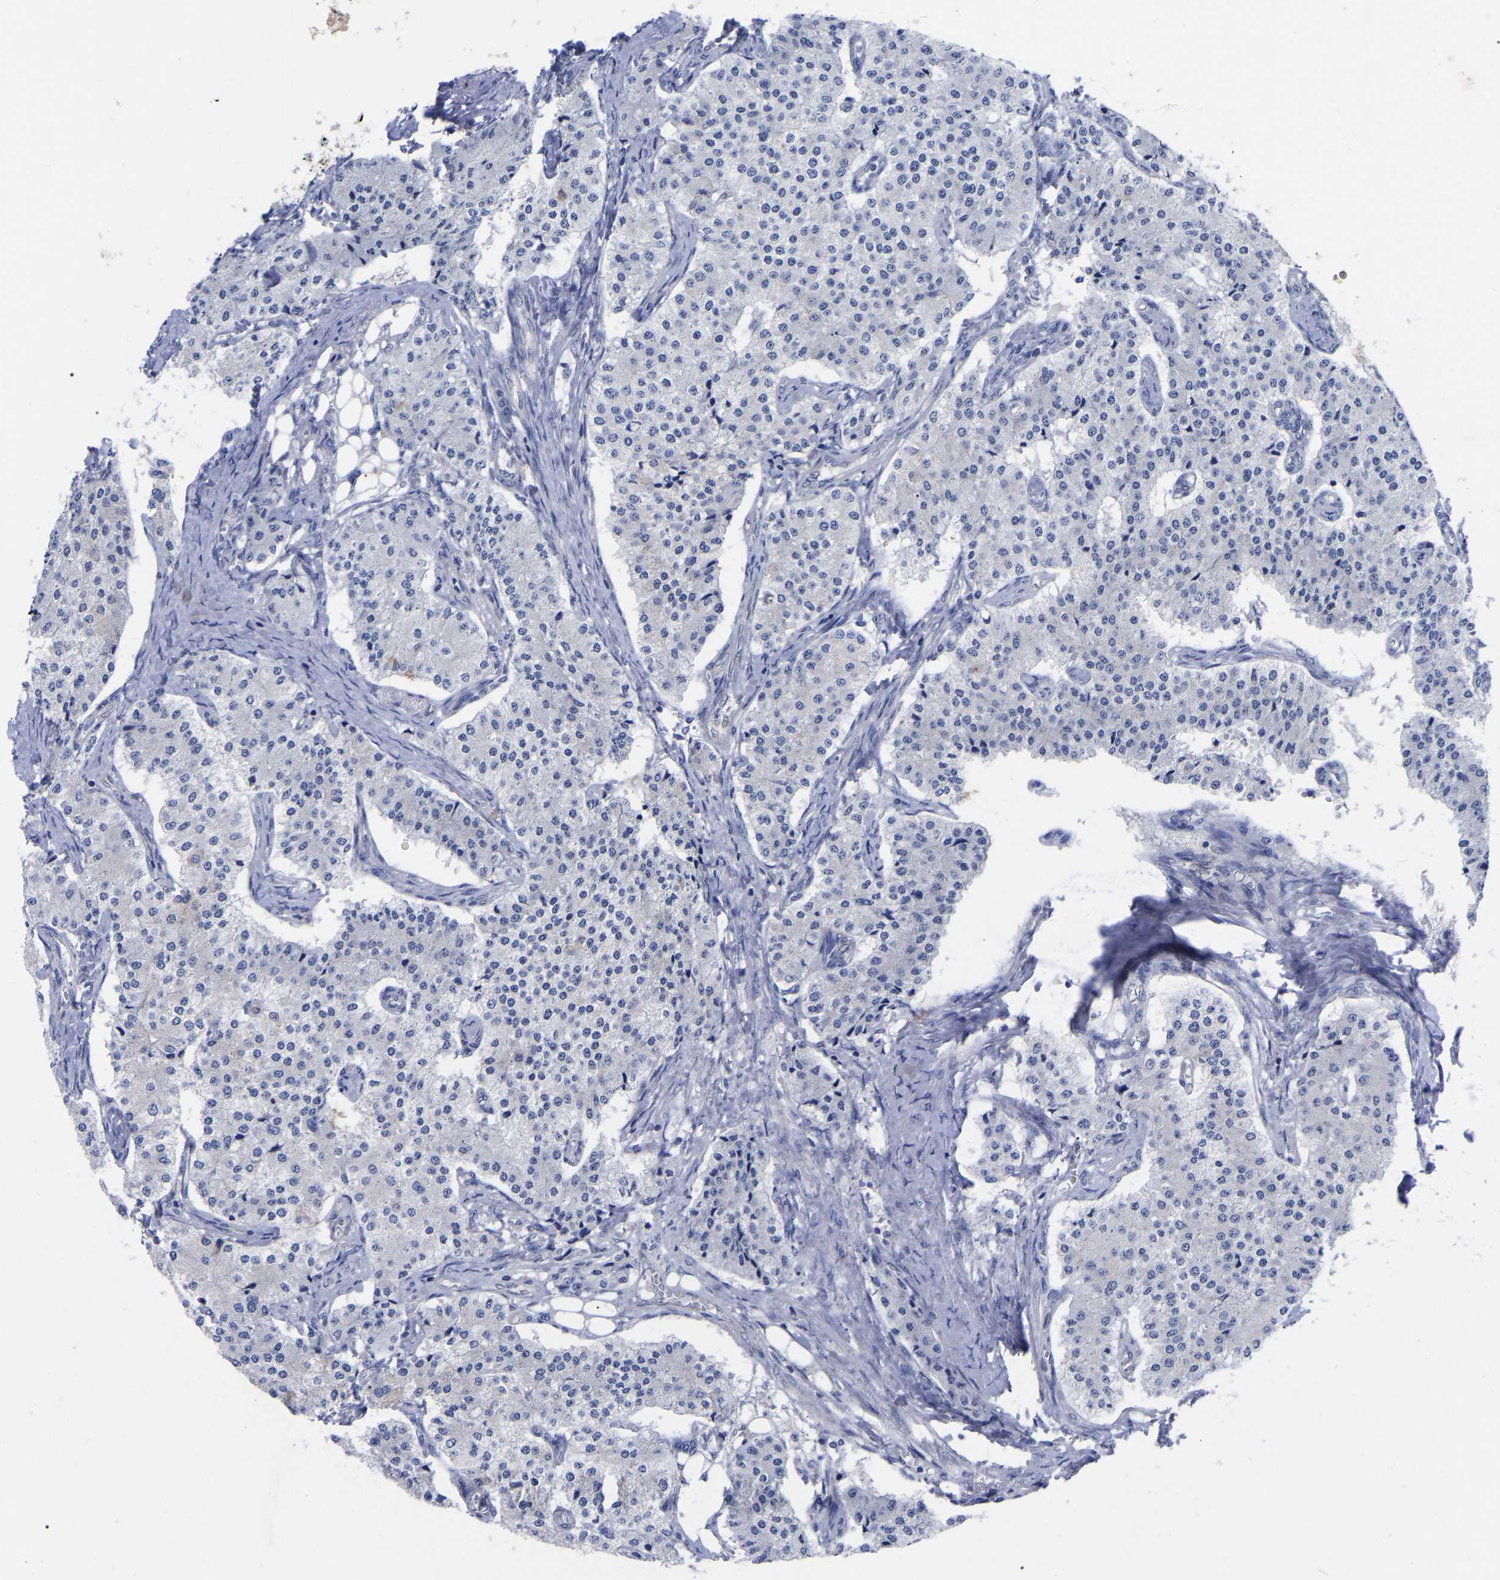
{"staining": {"intensity": "negative", "quantity": "none", "location": "none"}, "tissue": "carcinoid", "cell_type": "Tumor cells", "image_type": "cancer", "snomed": [{"axis": "morphology", "description": "Carcinoid, malignant, NOS"}, {"axis": "topography", "description": "Colon"}], "caption": "A high-resolution histopathology image shows immunohistochemistry (IHC) staining of malignant carcinoid, which shows no significant staining in tumor cells. Brightfield microscopy of immunohistochemistry (IHC) stained with DAB (brown) and hematoxylin (blue), captured at high magnification.", "gene": "TCP1", "patient": {"sex": "female", "age": 52}}